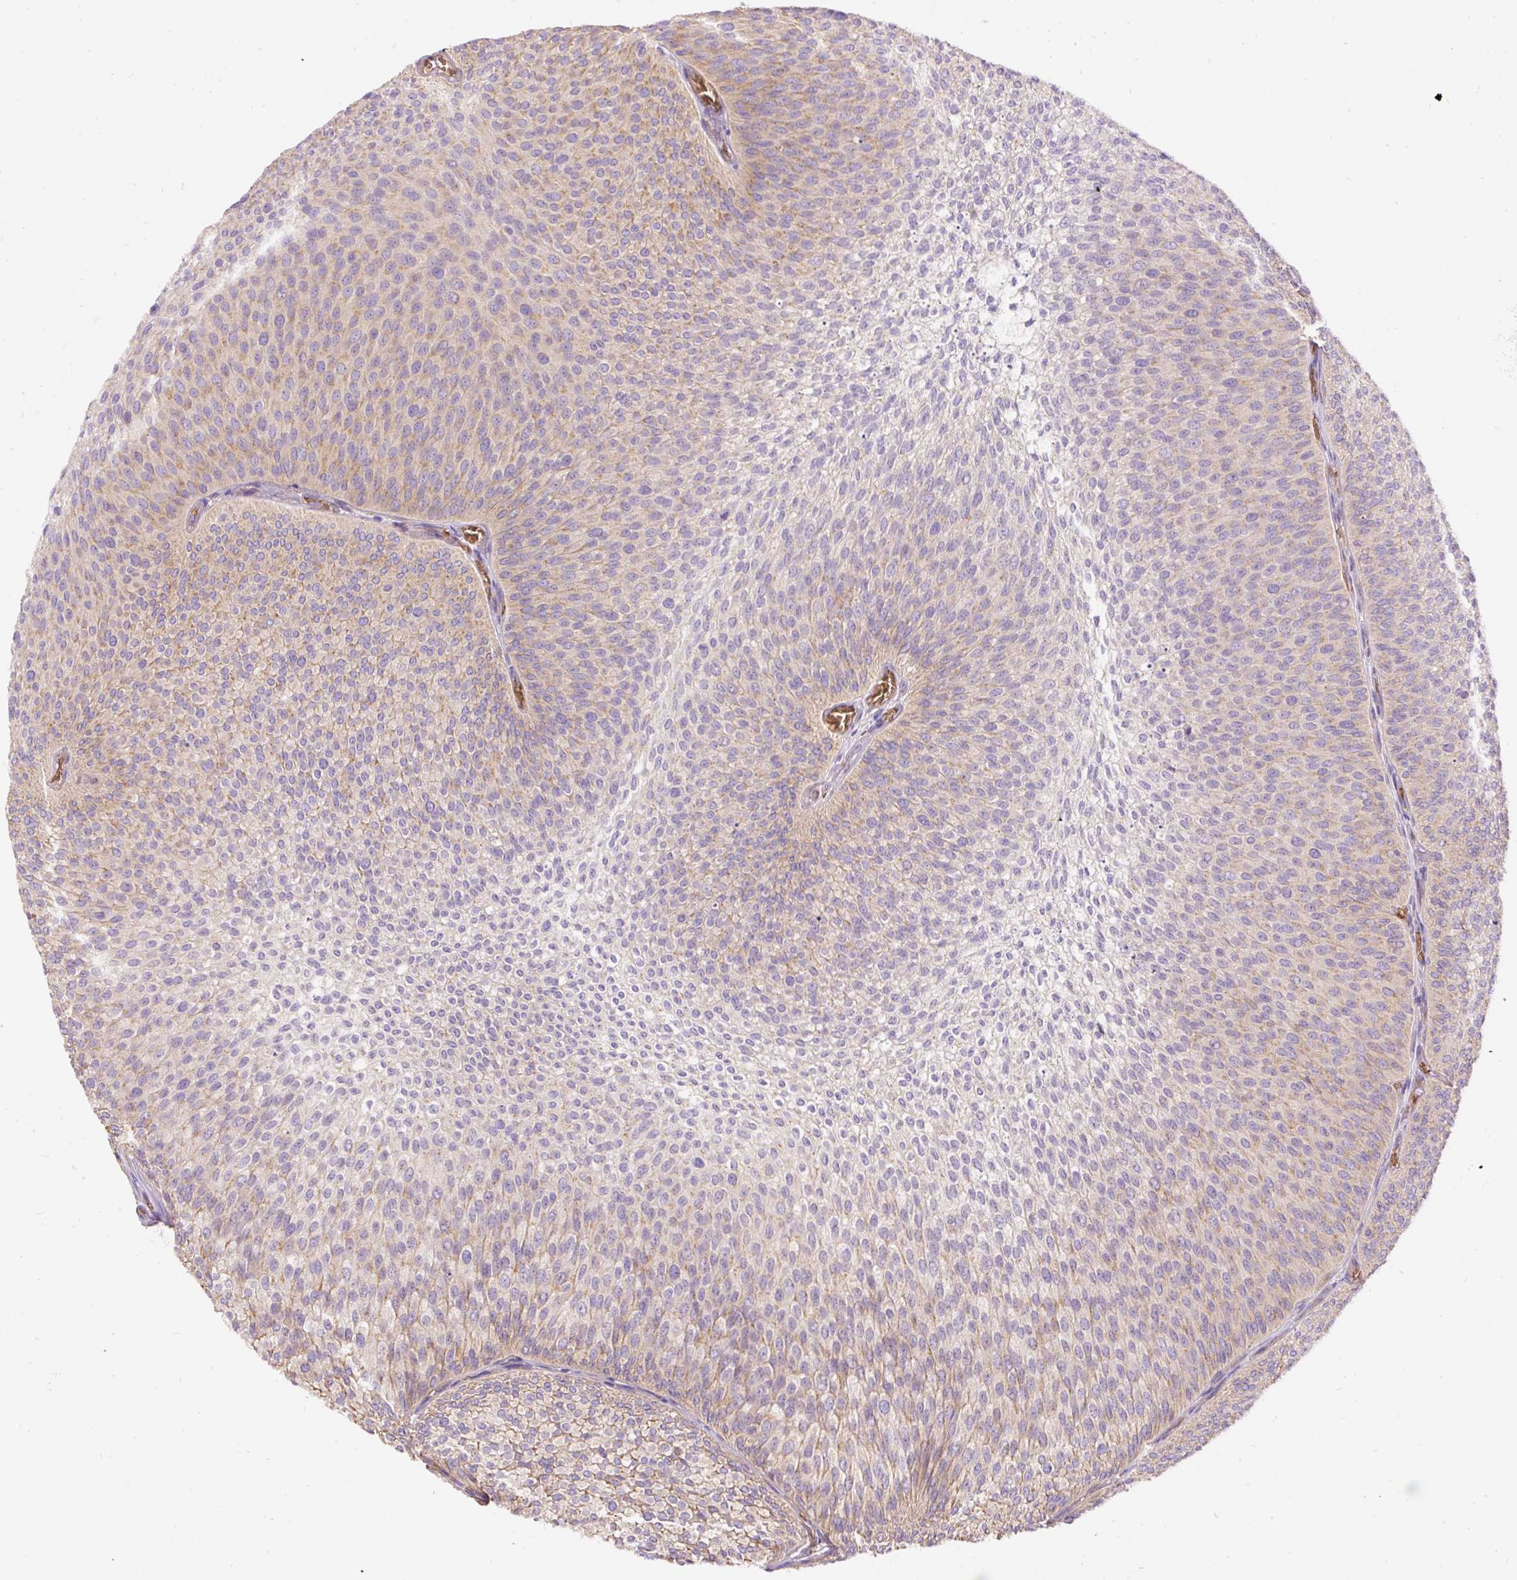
{"staining": {"intensity": "moderate", "quantity": "25%-75%", "location": "cytoplasmic/membranous"}, "tissue": "urothelial cancer", "cell_type": "Tumor cells", "image_type": "cancer", "snomed": [{"axis": "morphology", "description": "Urothelial carcinoma, Low grade"}, {"axis": "topography", "description": "Urinary bladder"}], "caption": "Human urothelial cancer stained for a protein (brown) demonstrates moderate cytoplasmic/membranous positive positivity in about 25%-75% of tumor cells.", "gene": "PRRC2A", "patient": {"sex": "male", "age": 91}}